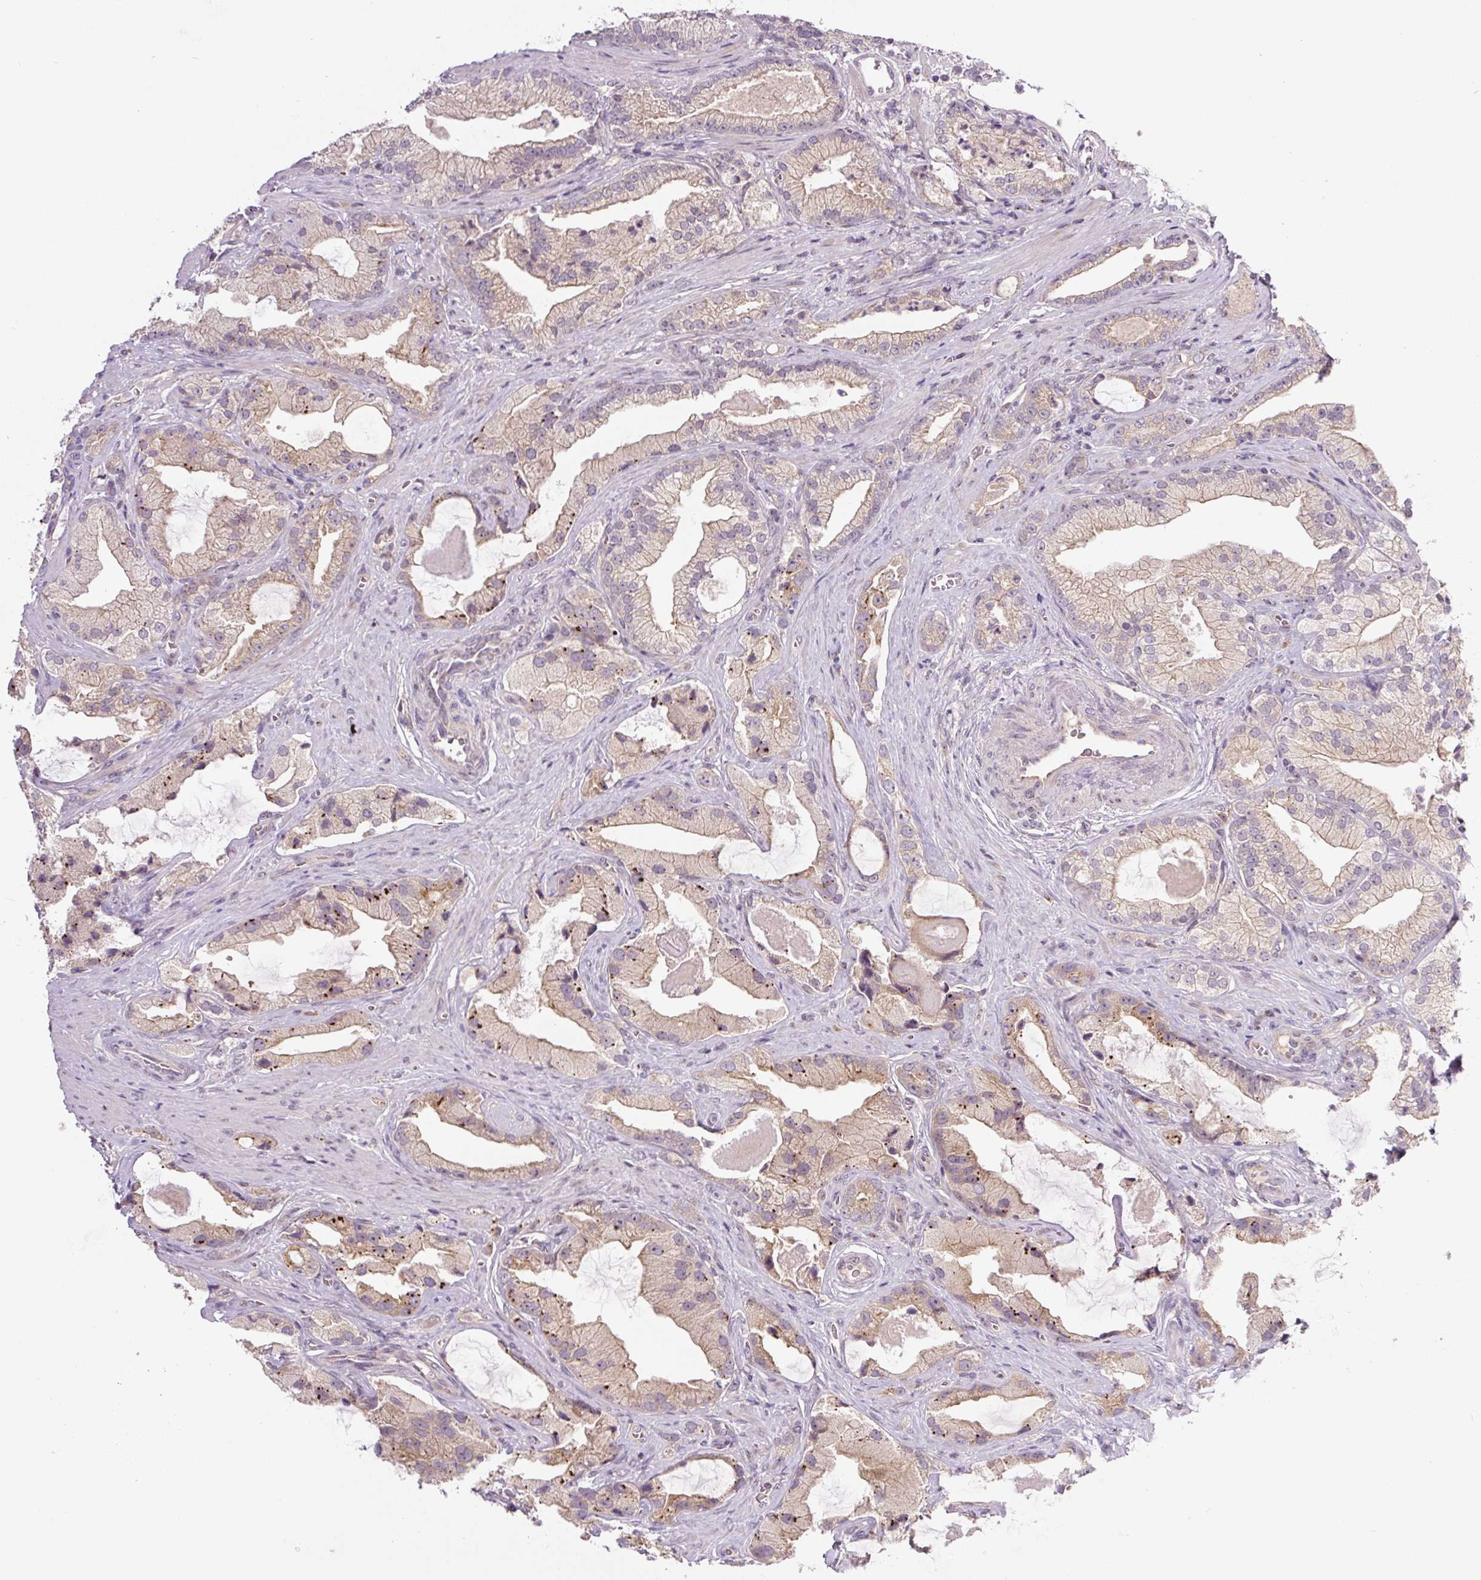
{"staining": {"intensity": "moderate", "quantity": "<25%", "location": "cytoplasmic/membranous"}, "tissue": "prostate cancer", "cell_type": "Tumor cells", "image_type": "cancer", "snomed": [{"axis": "morphology", "description": "Adenocarcinoma, High grade"}, {"axis": "topography", "description": "Prostate"}], "caption": "Moderate cytoplasmic/membranous protein expression is seen in about <25% of tumor cells in prostate cancer. (DAB (3,3'-diaminobenzidine) IHC, brown staining for protein, blue staining for nuclei).", "gene": "PCM1", "patient": {"sex": "male", "age": 68}}